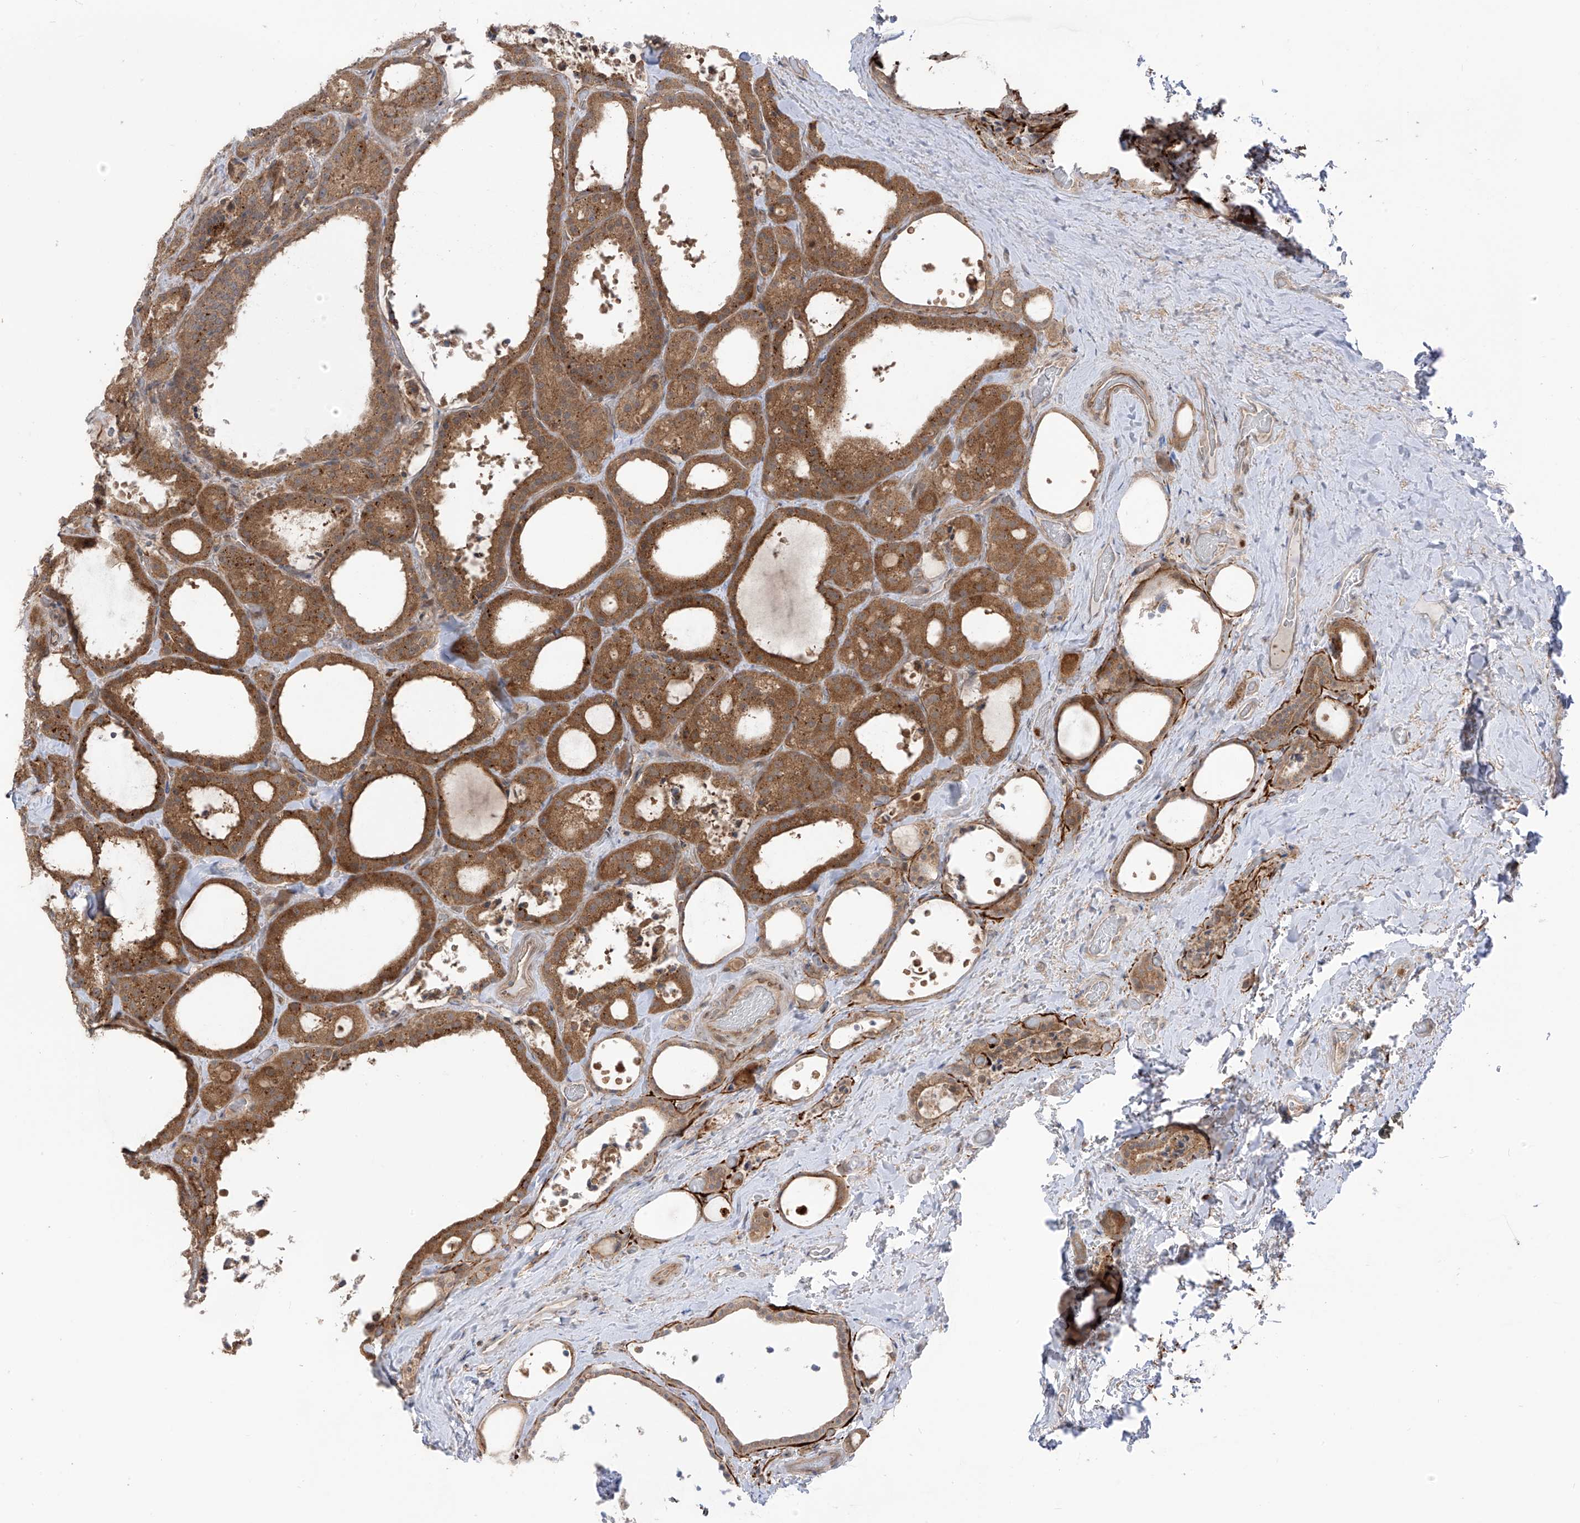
{"staining": {"intensity": "moderate", "quantity": ">75%", "location": "cytoplasmic/membranous"}, "tissue": "thyroid cancer", "cell_type": "Tumor cells", "image_type": "cancer", "snomed": [{"axis": "morphology", "description": "Papillary adenocarcinoma, NOS"}, {"axis": "topography", "description": "Thyroid gland"}], "caption": "A photomicrograph of papillary adenocarcinoma (thyroid) stained for a protein exhibits moderate cytoplasmic/membranous brown staining in tumor cells.", "gene": "PDE11A", "patient": {"sex": "male", "age": 77}}